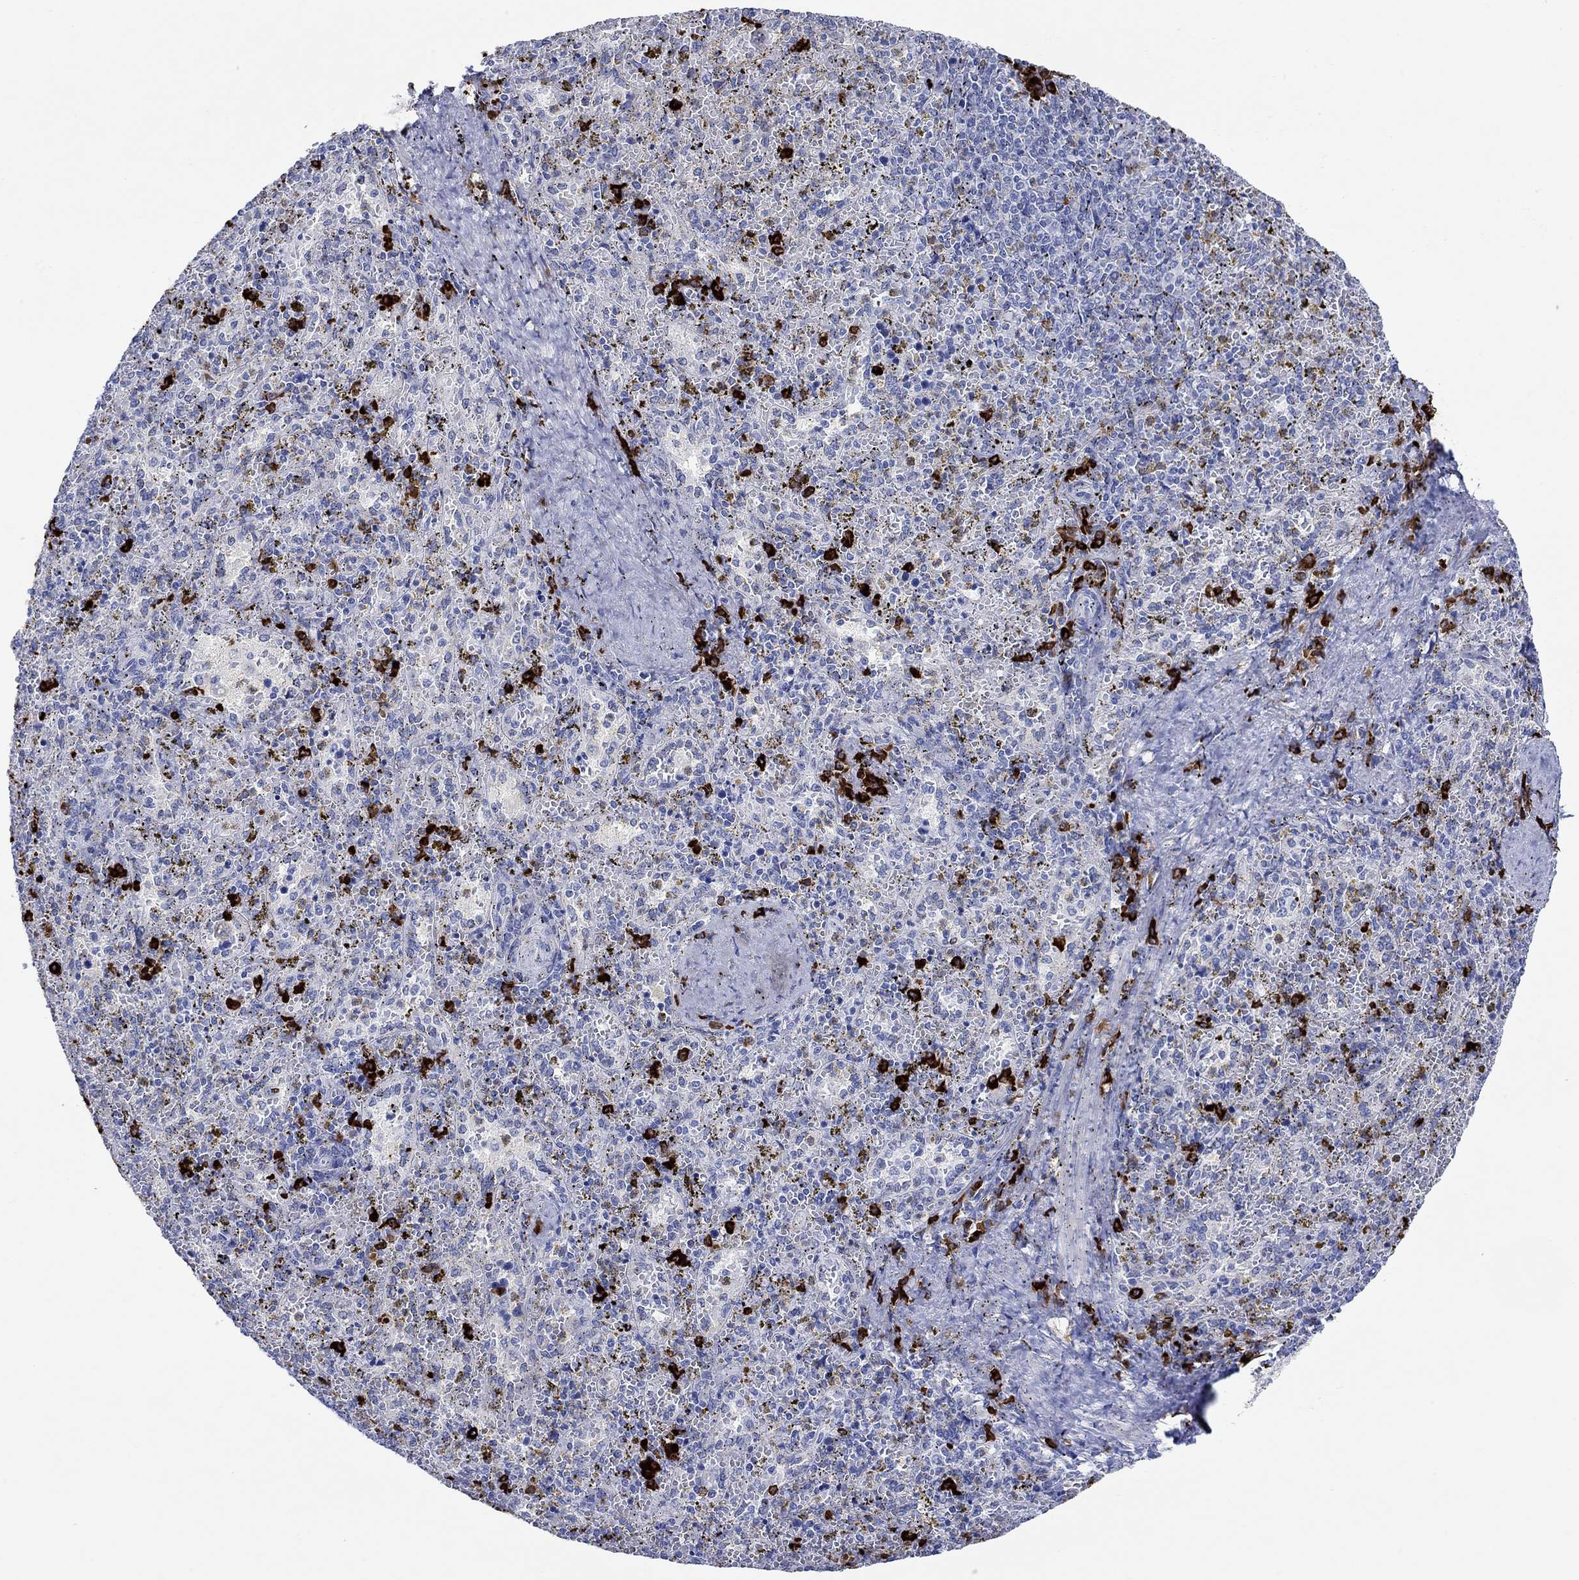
{"staining": {"intensity": "strong", "quantity": "<25%", "location": "cytoplasmic/membranous"}, "tissue": "spleen", "cell_type": "Cells in red pulp", "image_type": "normal", "snomed": [{"axis": "morphology", "description": "Normal tissue, NOS"}, {"axis": "topography", "description": "Spleen"}], "caption": "DAB immunohistochemical staining of unremarkable human spleen demonstrates strong cytoplasmic/membranous protein staining in approximately <25% of cells in red pulp.", "gene": "P2RY6", "patient": {"sex": "female", "age": 50}}